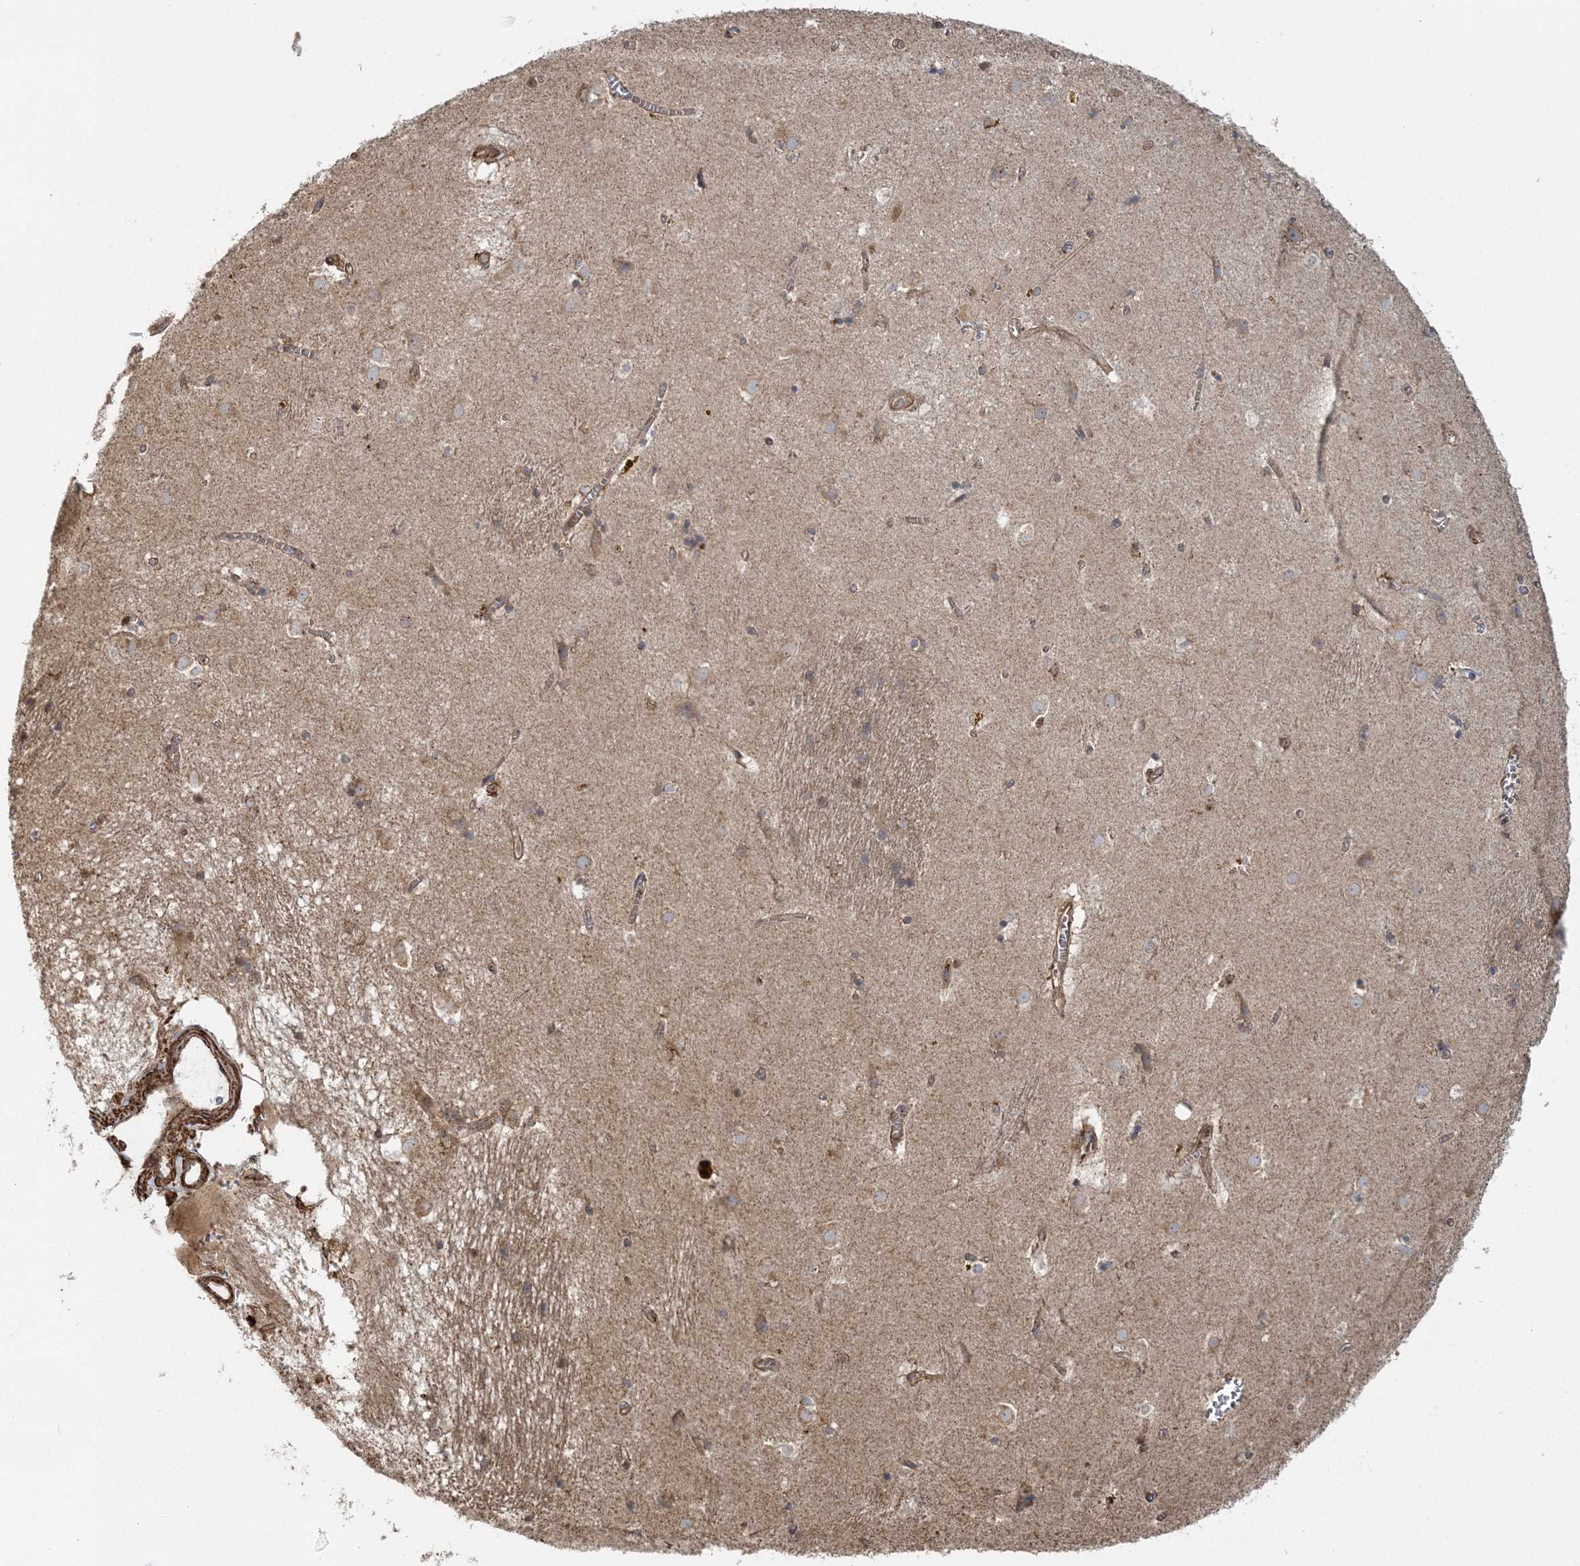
{"staining": {"intensity": "moderate", "quantity": "<25%", "location": "cytoplasmic/membranous"}, "tissue": "caudate", "cell_type": "Glial cells", "image_type": "normal", "snomed": [{"axis": "morphology", "description": "Normal tissue, NOS"}, {"axis": "topography", "description": "Lateral ventricle wall"}], "caption": "A brown stain shows moderate cytoplasmic/membranous expression of a protein in glial cells of benign human caudate.", "gene": "TRAF3IP2", "patient": {"sex": "male", "age": 70}}